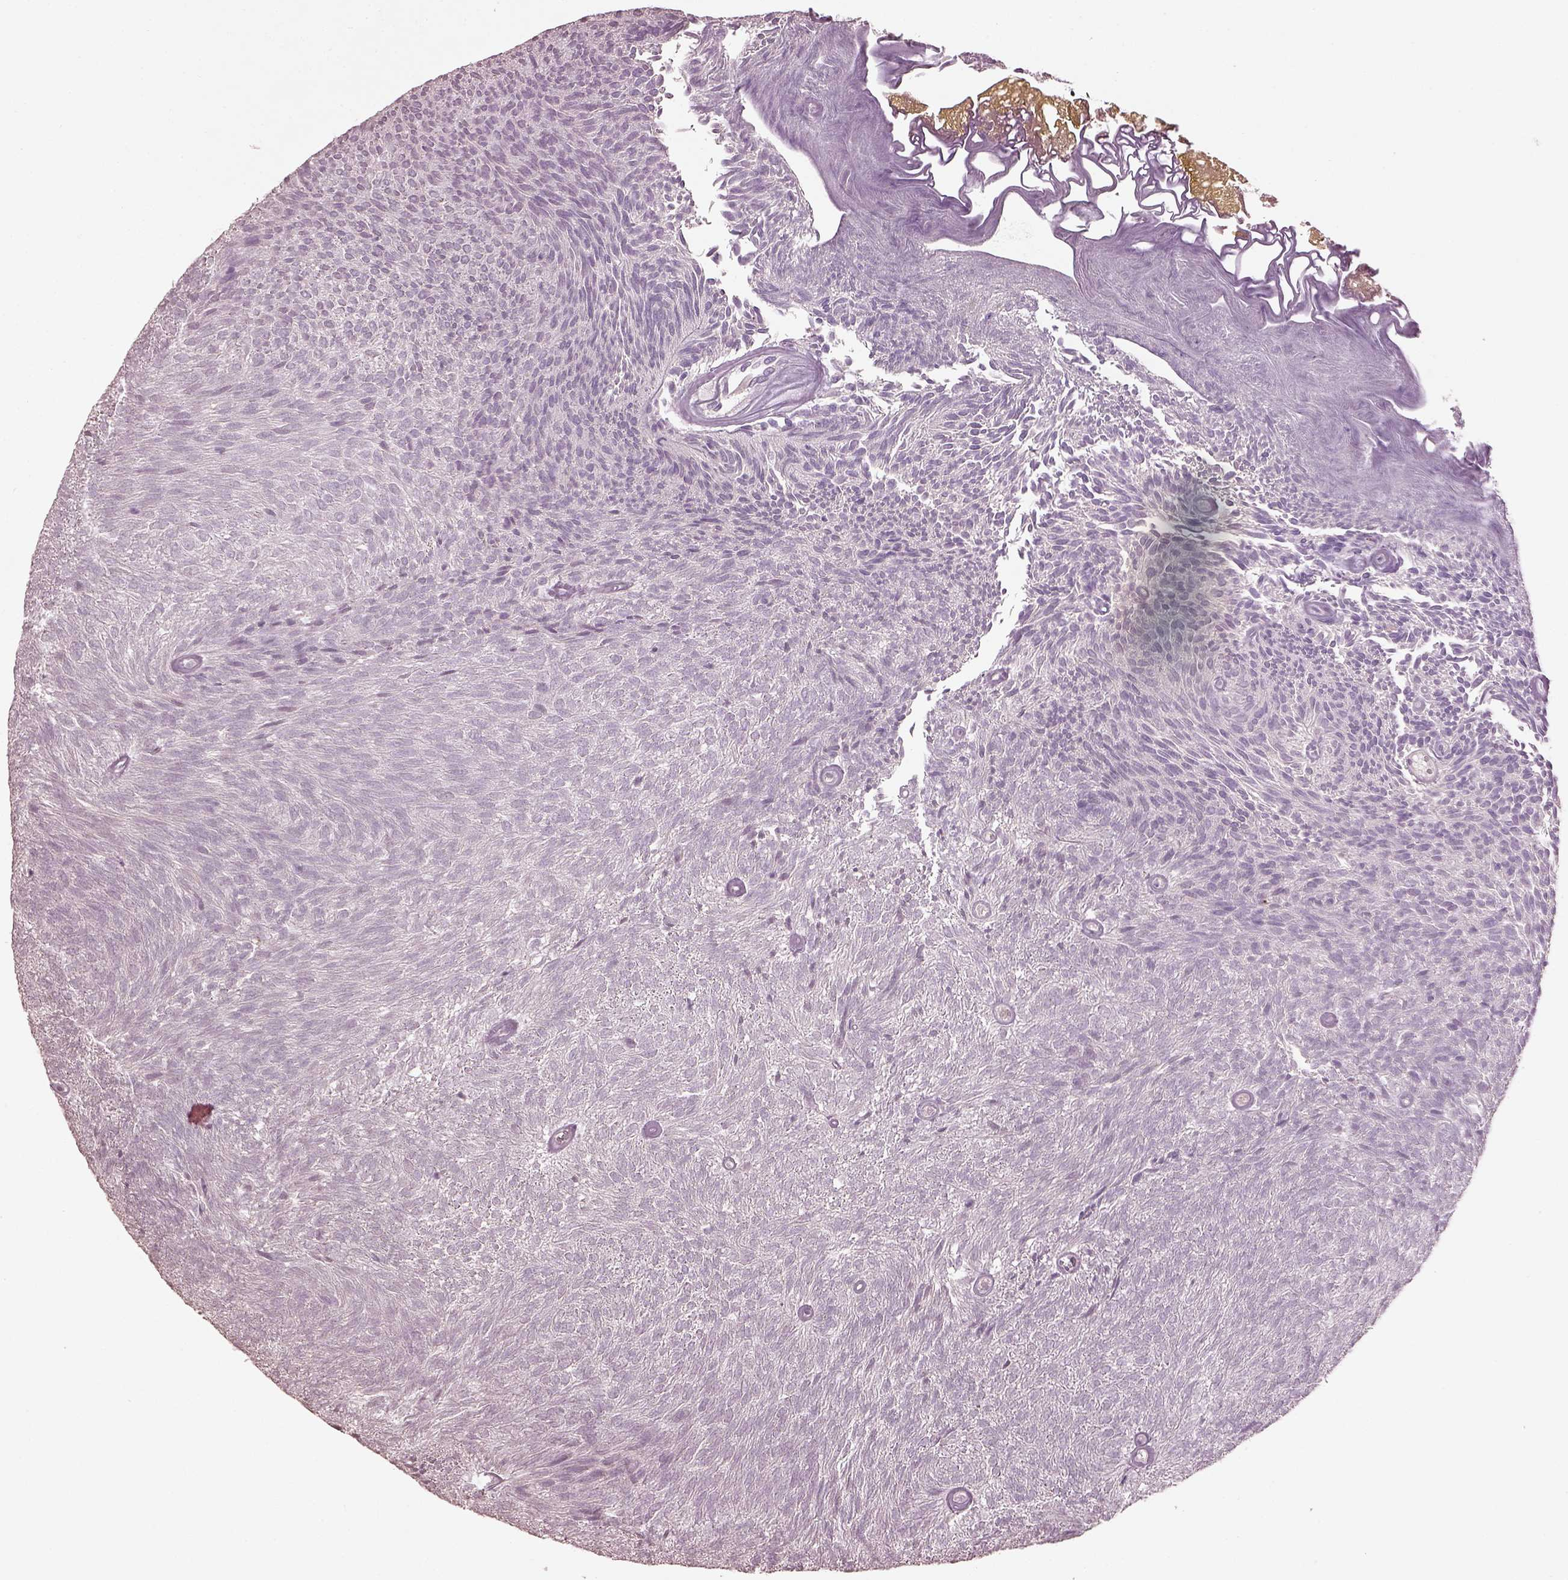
{"staining": {"intensity": "negative", "quantity": "none", "location": "none"}, "tissue": "urothelial cancer", "cell_type": "Tumor cells", "image_type": "cancer", "snomed": [{"axis": "morphology", "description": "Urothelial carcinoma, Low grade"}, {"axis": "topography", "description": "Urinary bladder"}], "caption": "IHC image of human urothelial cancer stained for a protein (brown), which shows no expression in tumor cells.", "gene": "KCNIP3", "patient": {"sex": "male", "age": 77}}